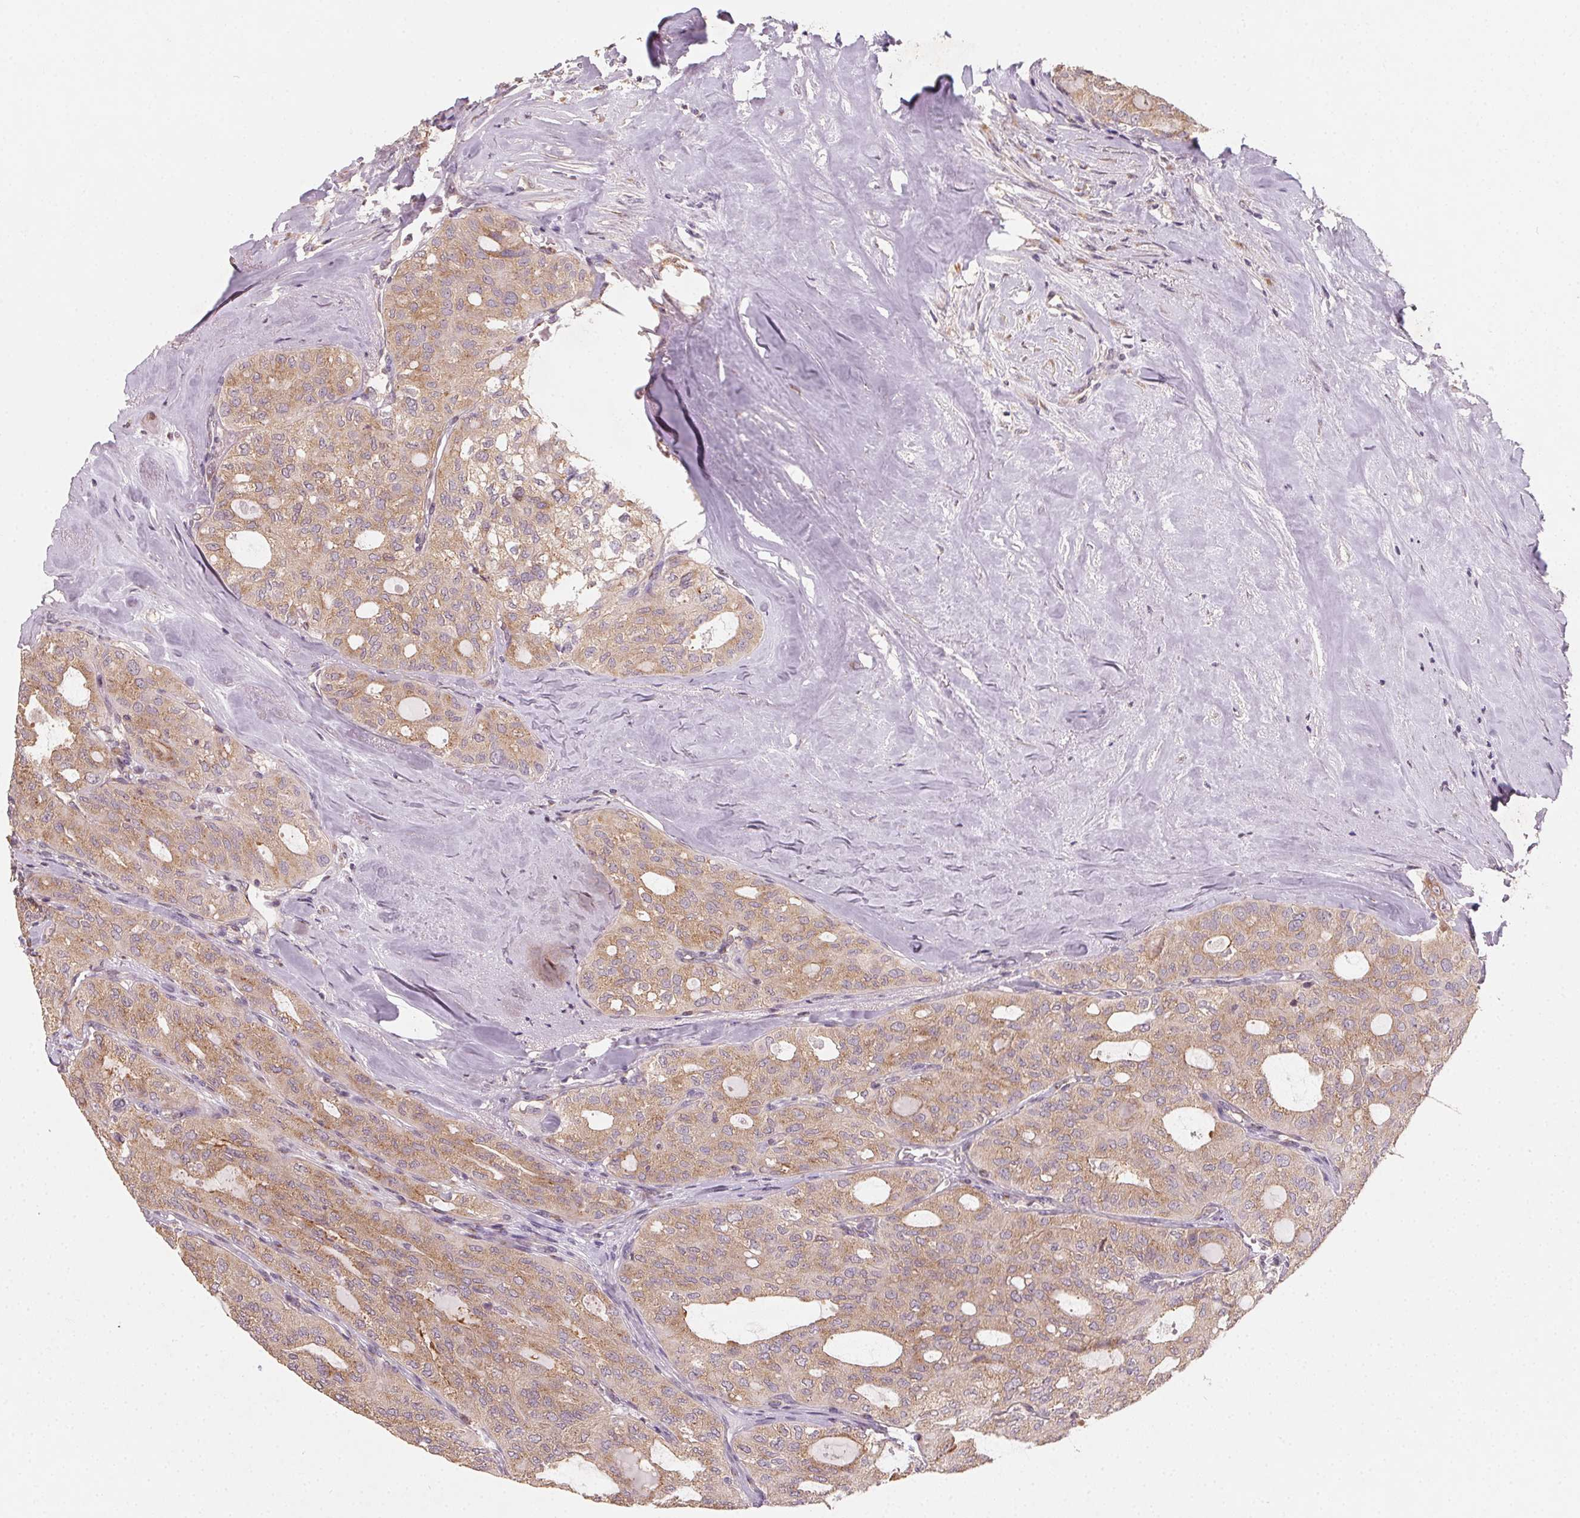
{"staining": {"intensity": "moderate", "quantity": "25%-75%", "location": "cytoplasmic/membranous"}, "tissue": "thyroid cancer", "cell_type": "Tumor cells", "image_type": "cancer", "snomed": [{"axis": "morphology", "description": "Follicular adenoma carcinoma, NOS"}, {"axis": "topography", "description": "Thyroid gland"}], "caption": "Moderate cytoplasmic/membranous expression is seen in approximately 25%-75% of tumor cells in thyroid cancer.", "gene": "AP1S1", "patient": {"sex": "male", "age": 75}}